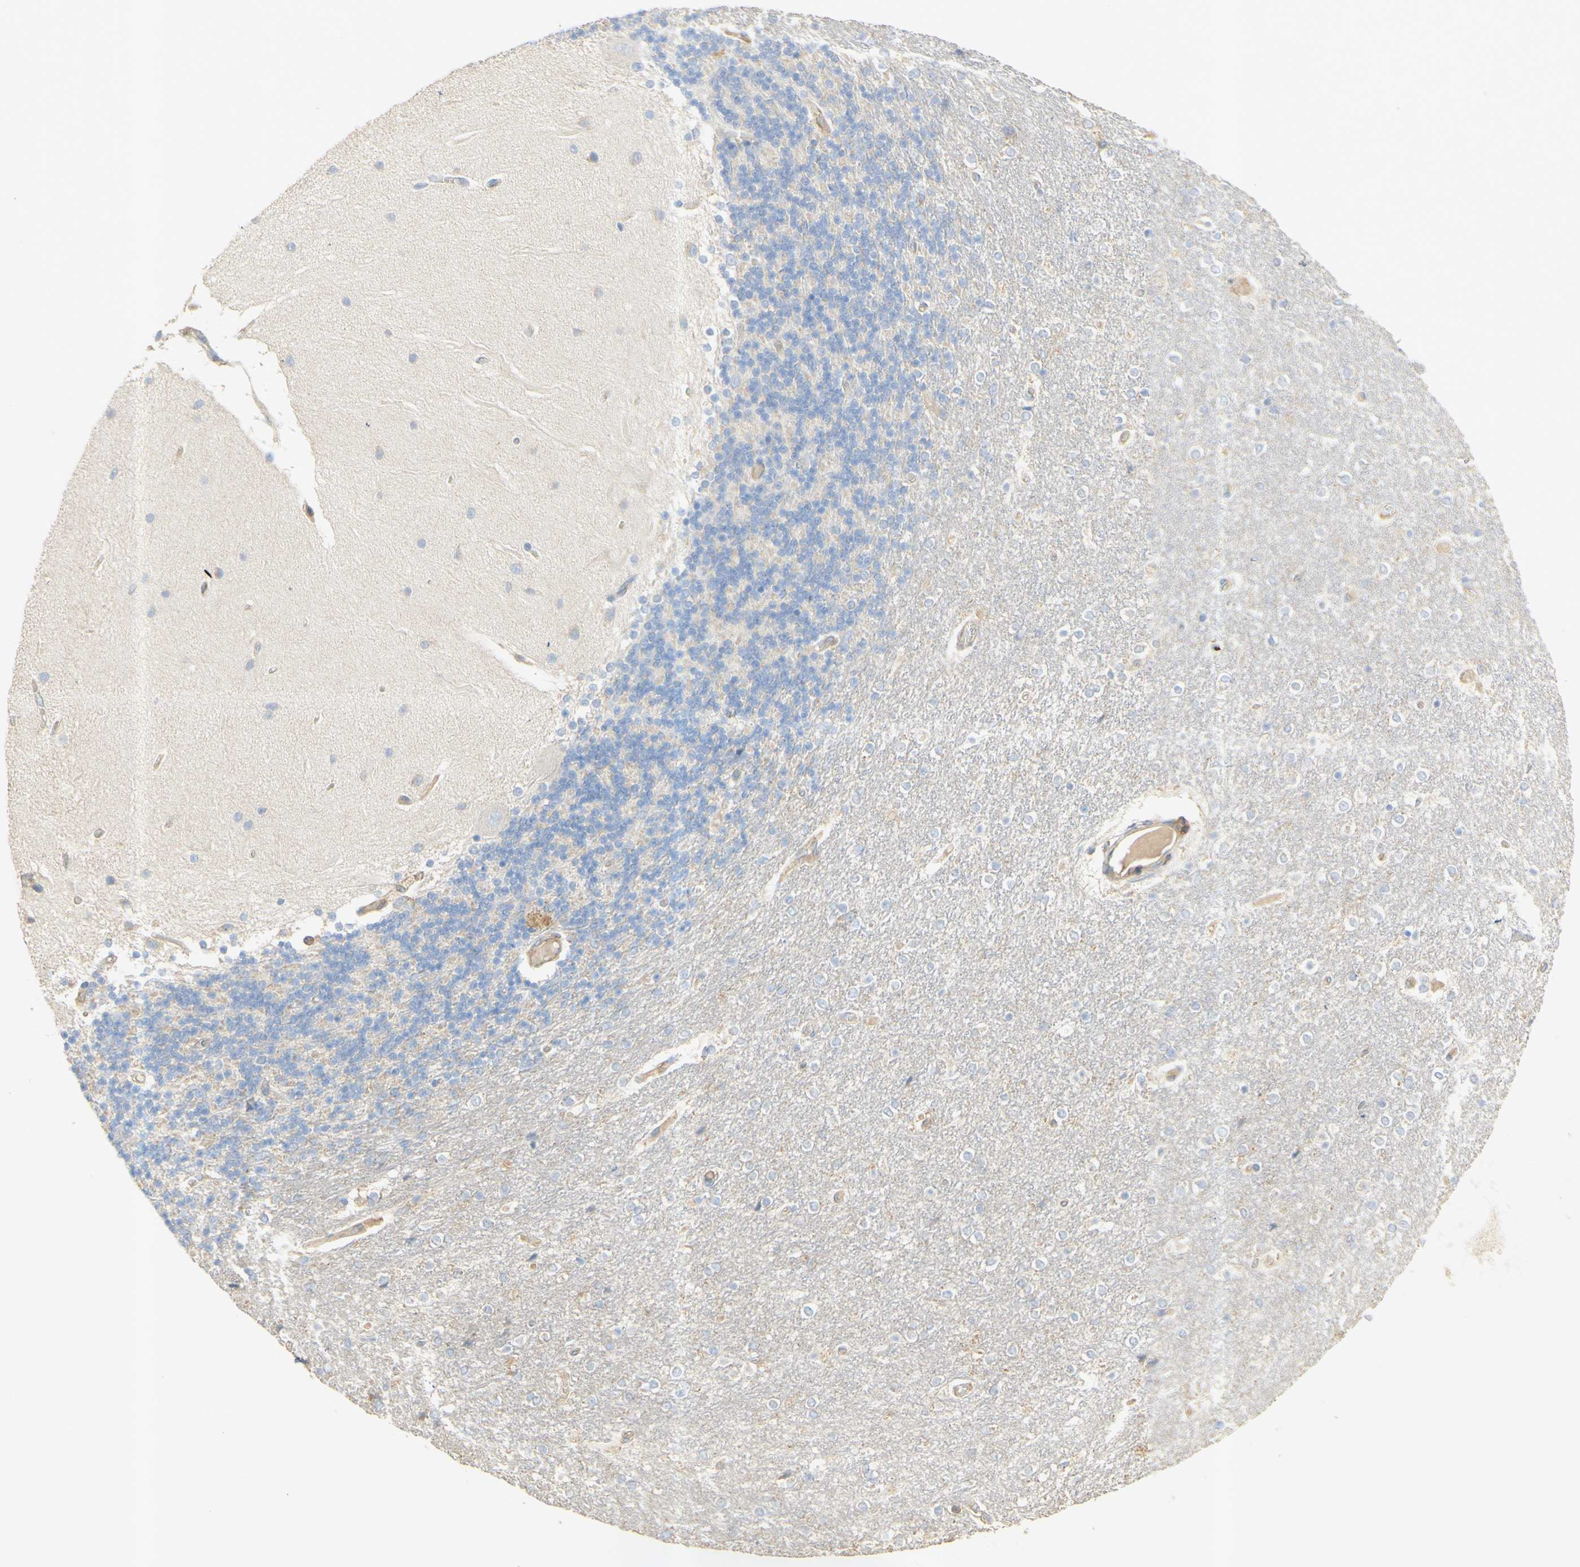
{"staining": {"intensity": "negative", "quantity": "none", "location": "none"}, "tissue": "cerebellum", "cell_type": "Cells in granular layer", "image_type": "normal", "snomed": [{"axis": "morphology", "description": "Normal tissue, NOS"}, {"axis": "topography", "description": "Cerebellum"}], "caption": "This is an immunohistochemistry (IHC) histopathology image of normal cerebellum. There is no expression in cells in granular layer.", "gene": "IKBKG", "patient": {"sex": "female", "age": 54}}